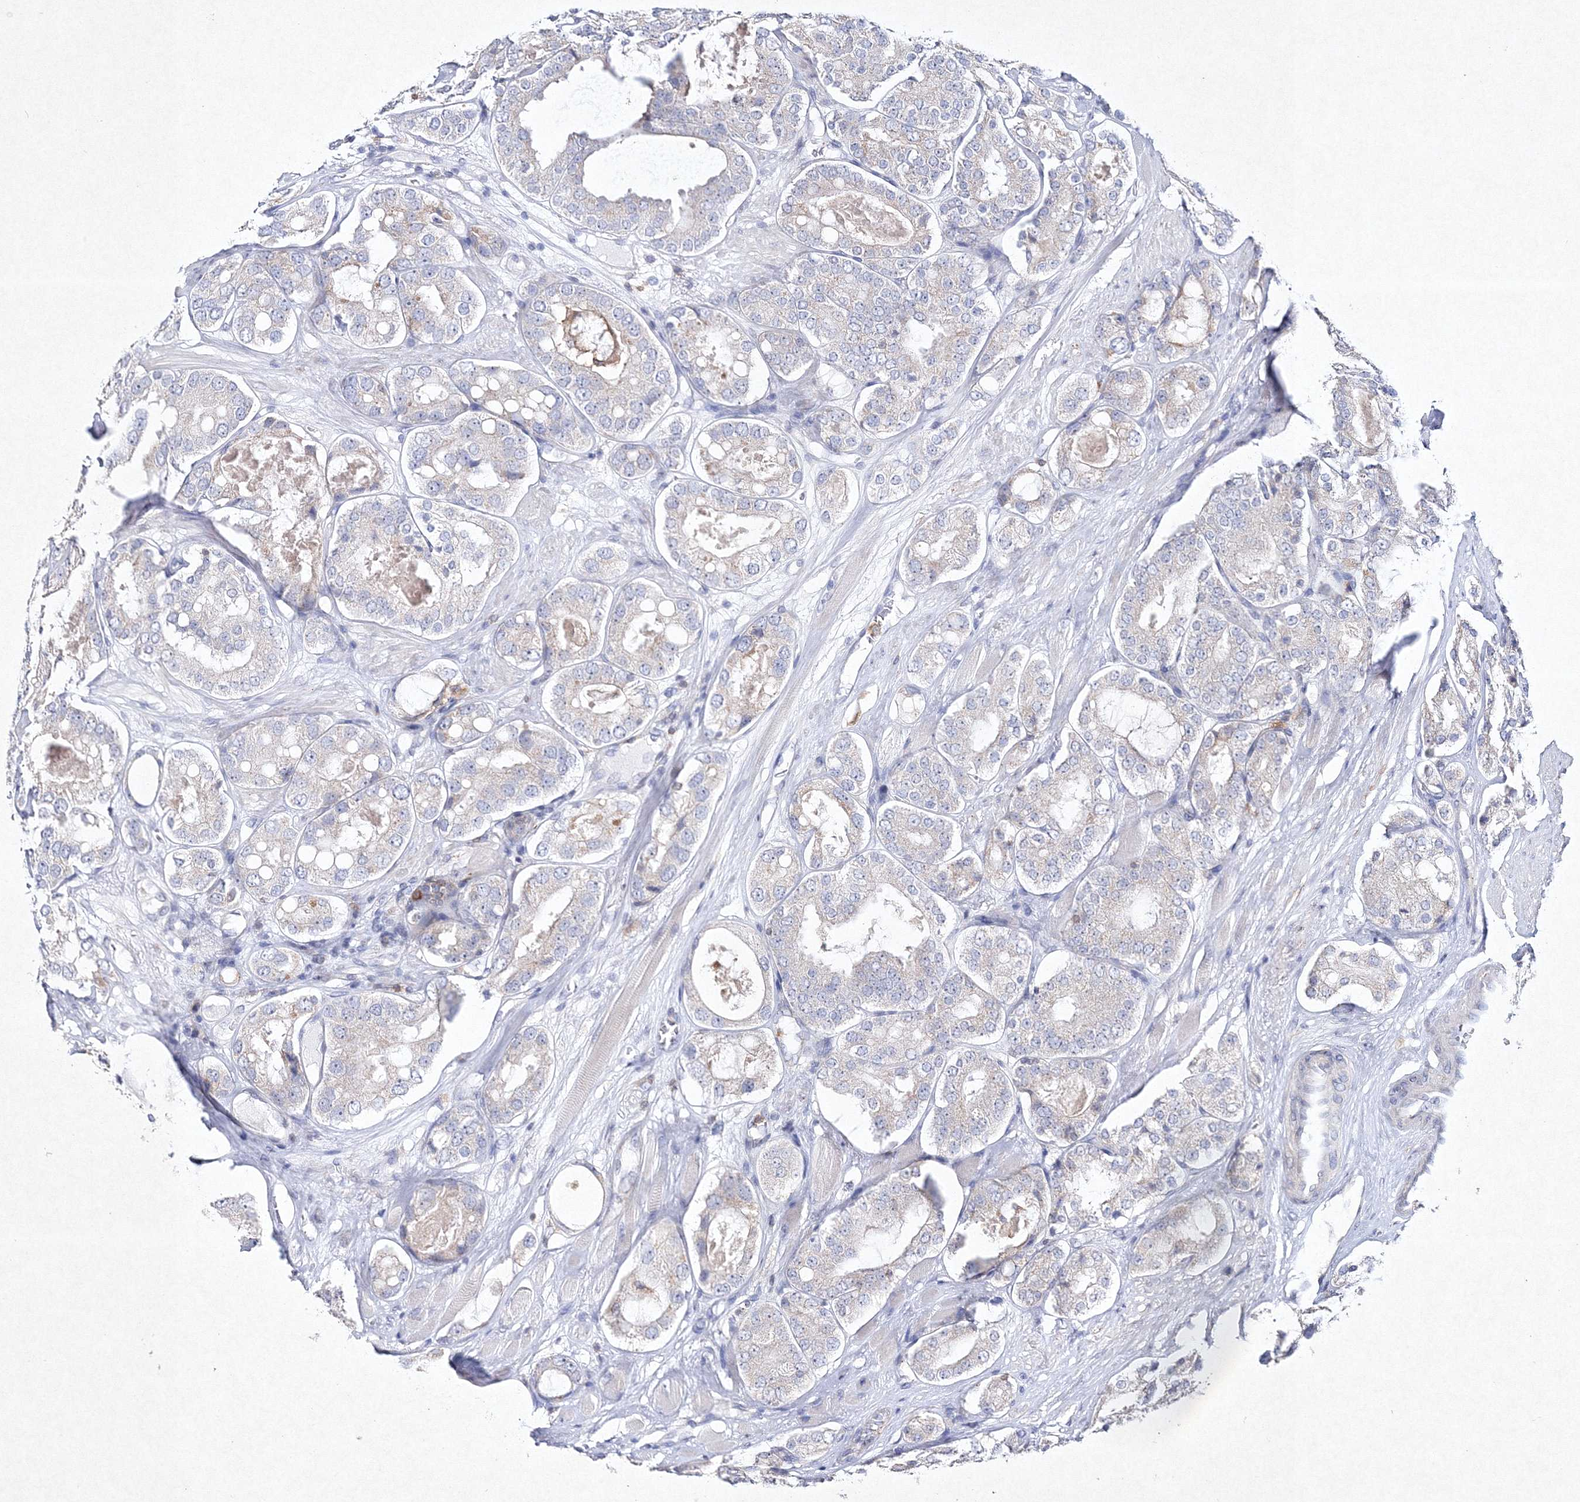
{"staining": {"intensity": "negative", "quantity": "none", "location": "none"}, "tissue": "prostate cancer", "cell_type": "Tumor cells", "image_type": "cancer", "snomed": [{"axis": "morphology", "description": "Adenocarcinoma, High grade"}, {"axis": "topography", "description": "Prostate"}], "caption": "High power microscopy micrograph of an immunohistochemistry (IHC) micrograph of prostate cancer (high-grade adenocarcinoma), revealing no significant staining in tumor cells.", "gene": "HCST", "patient": {"sex": "male", "age": 65}}